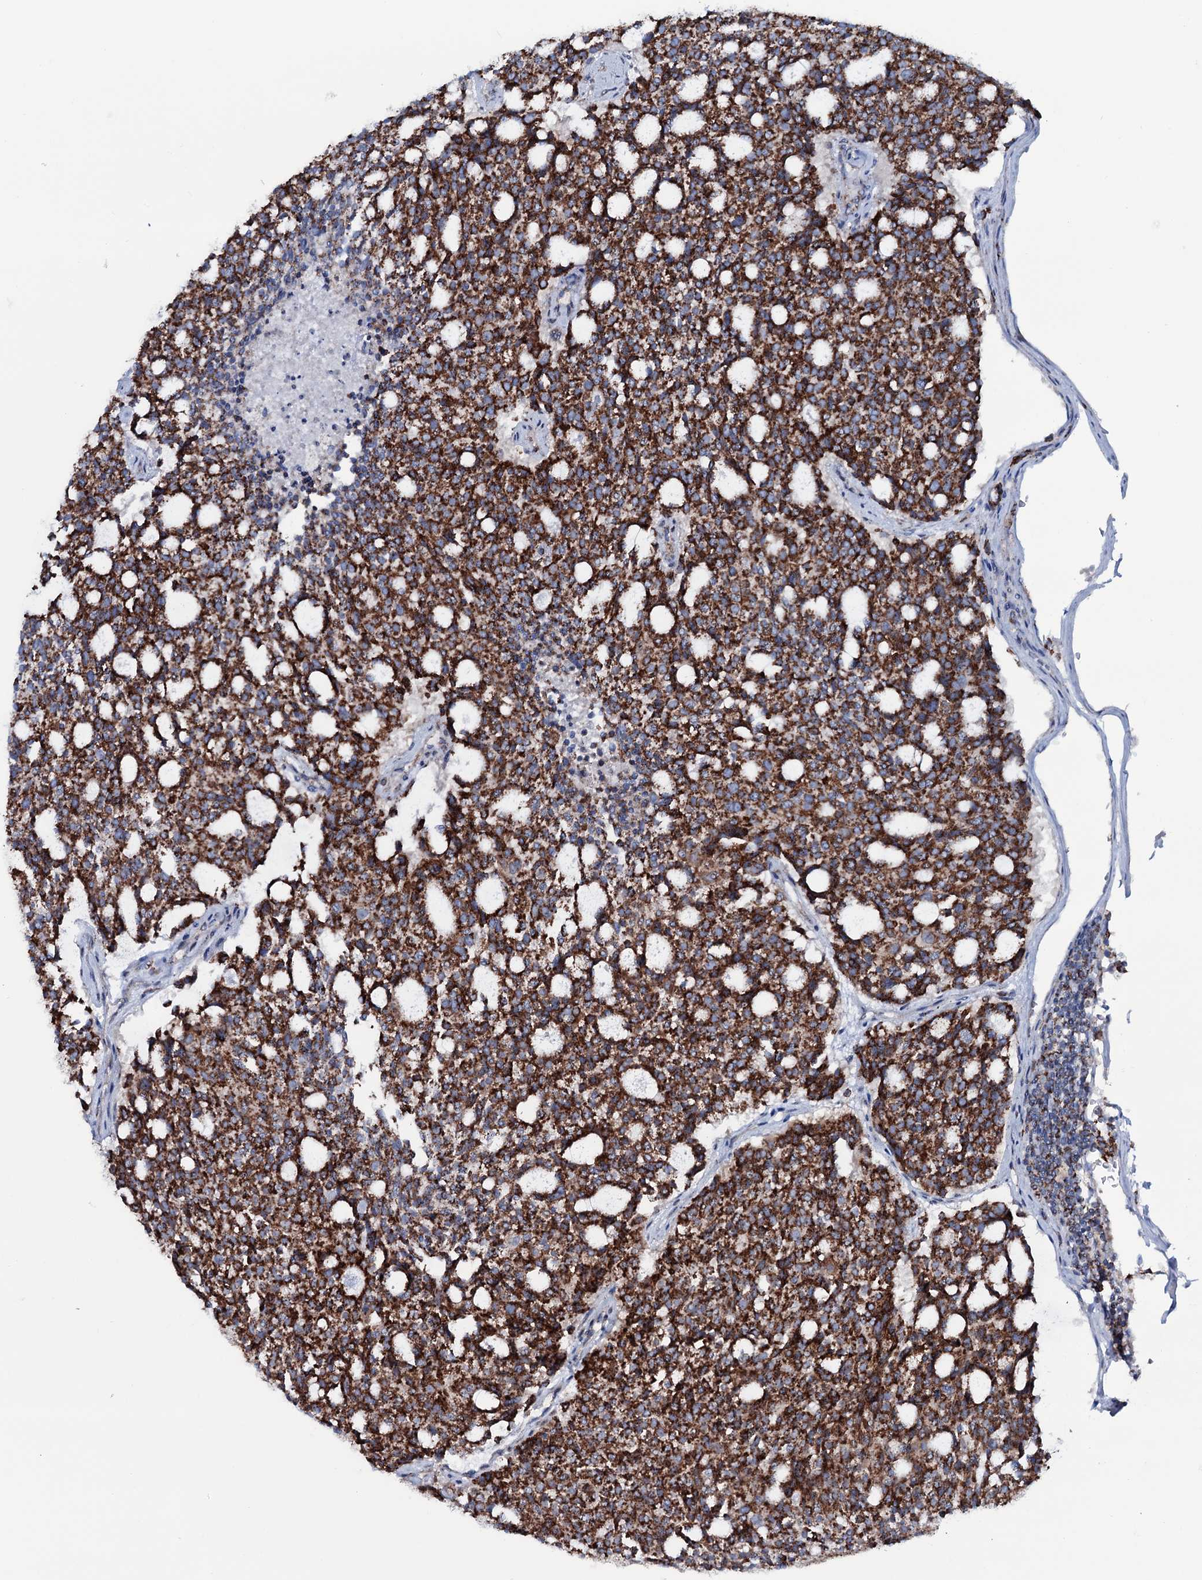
{"staining": {"intensity": "strong", "quantity": ">75%", "location": "cytoplasmic/membranous"}, "tissue": "carcinoid", "cell_type": "Tumor cells", "image_type": "cancer", "snomed": [{"axis": "morphology", "description": "Carcinoid, malignant, NOS"}, {"axis": "topography", "description": "Pancreas"}], "caption": "This micrograph demonstrates immunohistochemistry (IHC) staining of human malignant carcinoid, with high strong cytoplasmic/membranous expression in about >75% of tumor cells.", "gene": "MRPS35", "patient": {"sex": "female", "age": 54}}